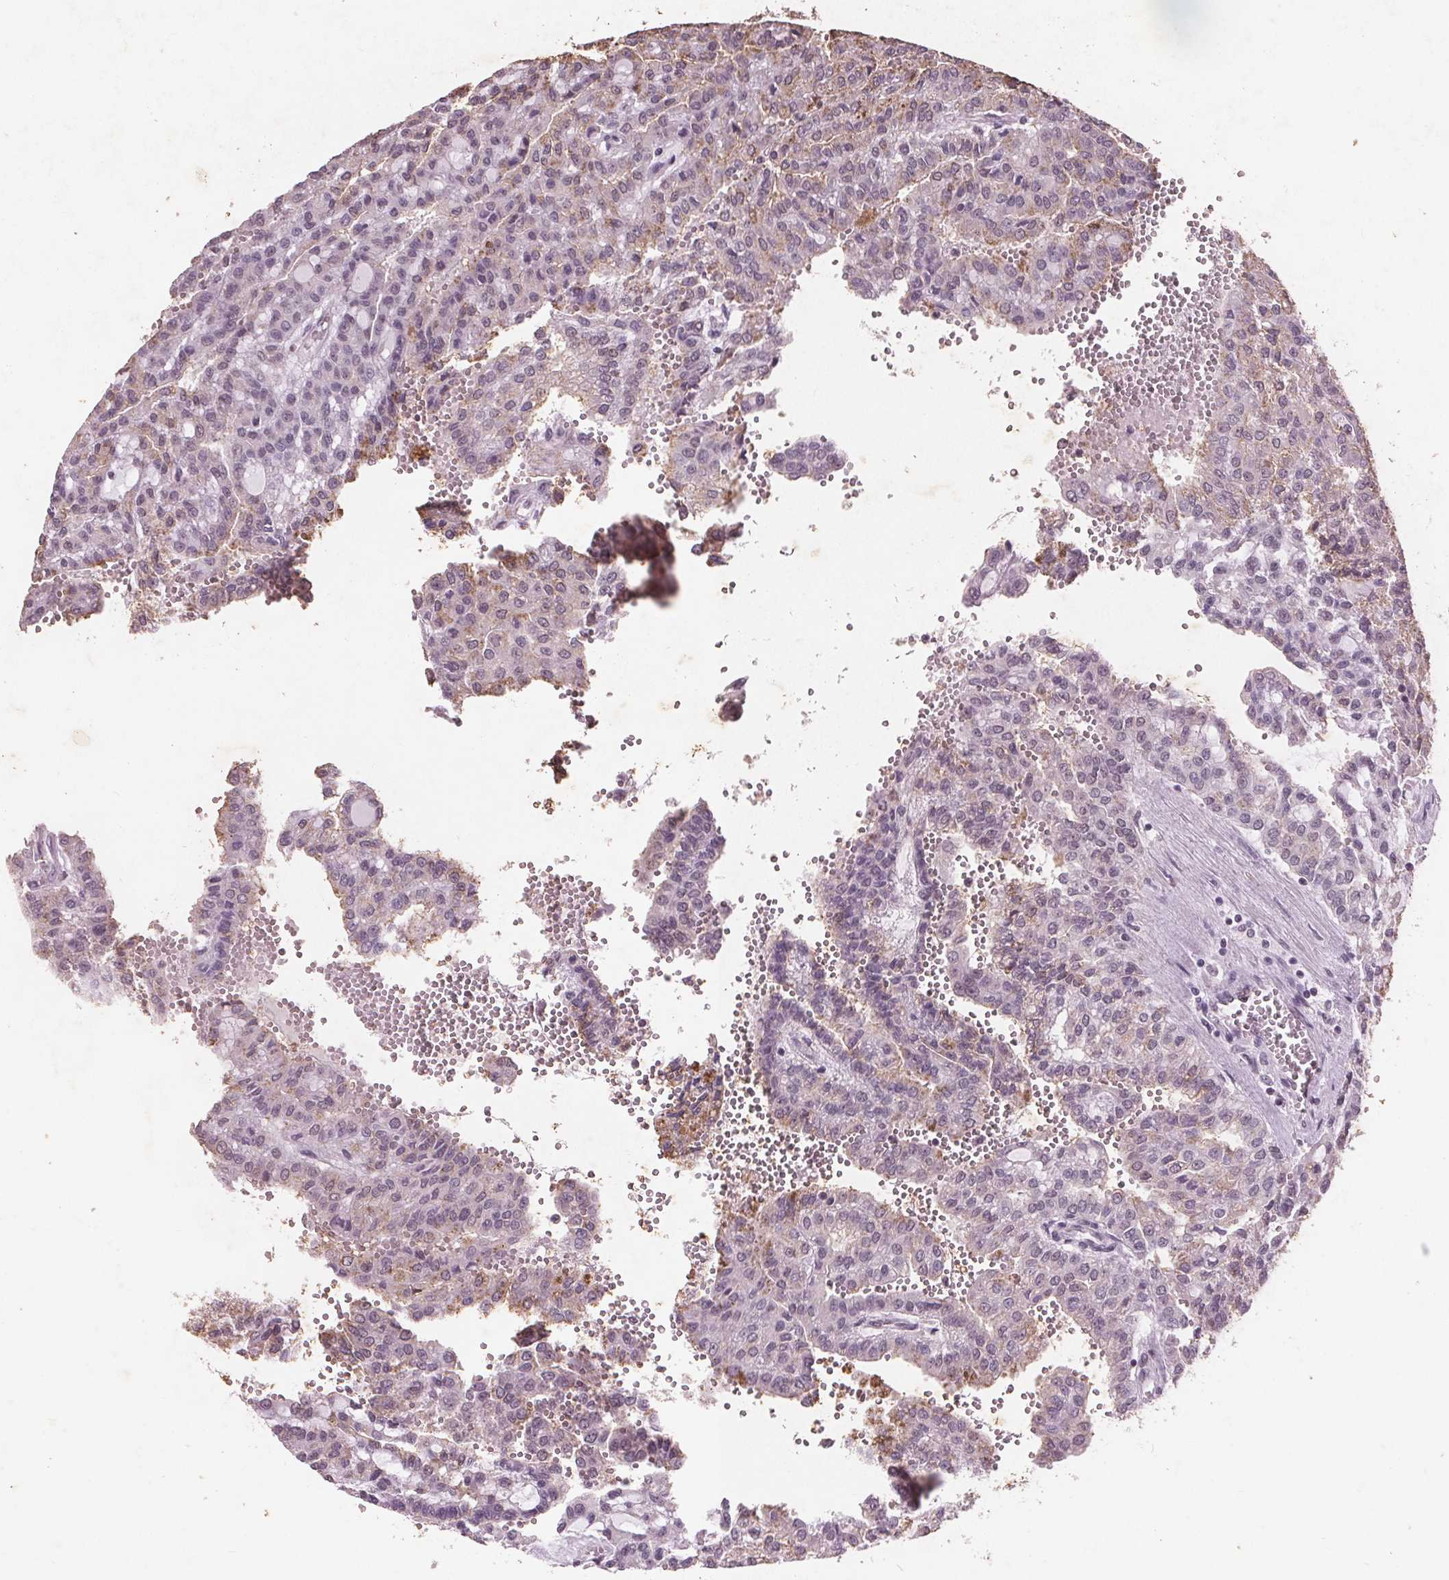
{"staining": {"intensity": "negative", "quantity": "none", "location": "none"}, "tissue": "renal cancer", "cell_type": "Tumor cells", "image_type": "cancer", "snomed": [{"axis": "morphology", "description": "Adenocarcinoma, NOS"}, {"axis": "topography", "description": "Kidney"}], "caption": "This is an immunohistochemistry histopathology image of renal cancer (adenocarcinoma). There is no expression in tumor cells.", "gene": "RPS6KA2", "patient": {"sex": "male", "age": 63}}